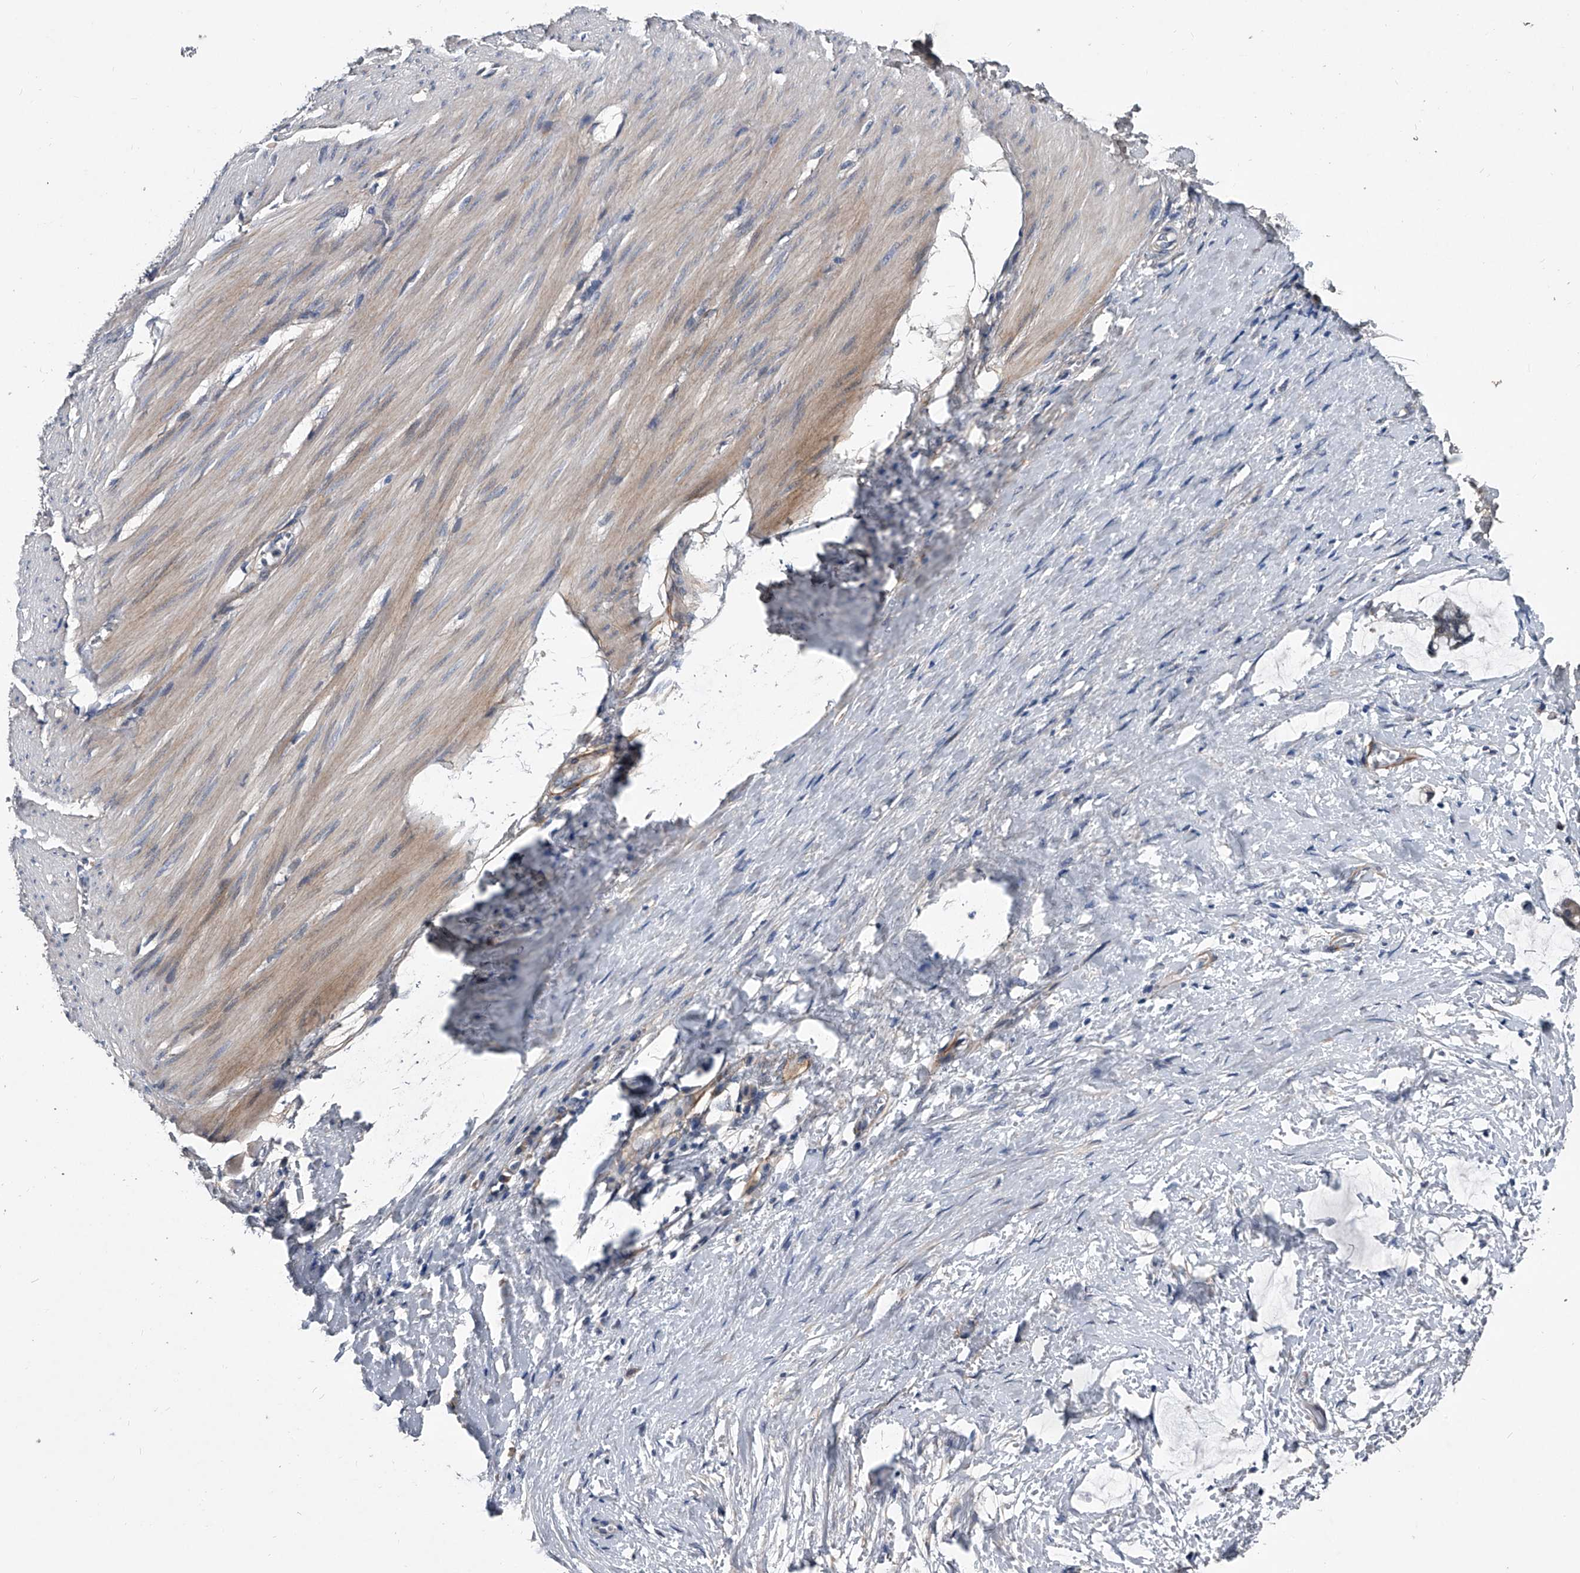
{"staining": {"intensity": "moderate", "quantity": "<25%", "location": "cytoplasmic/membranous"}, "tissue": "smooth muscle", "cell_type": "Smooth muscle cells", "image_type": "normal", "snomed": [{"axis": "morphology", "description": "Normal tissue, NOS"}, {"axis": "morphology", "description": "Adenocarcinoma, NOS"}, {"axis": "topography", "description": "Colon"}, {"axis": "topography", "description": "Peripheral nerve tissue"}], "caption": "Protein analysis of unremarkable smooth muscle exhibits moderate cytoplasmic/membranous positivity in approximately <25% of smooth muscle cells.", "gene": "PHACTR1", "patient": {"sex": "male", "age": 14}}